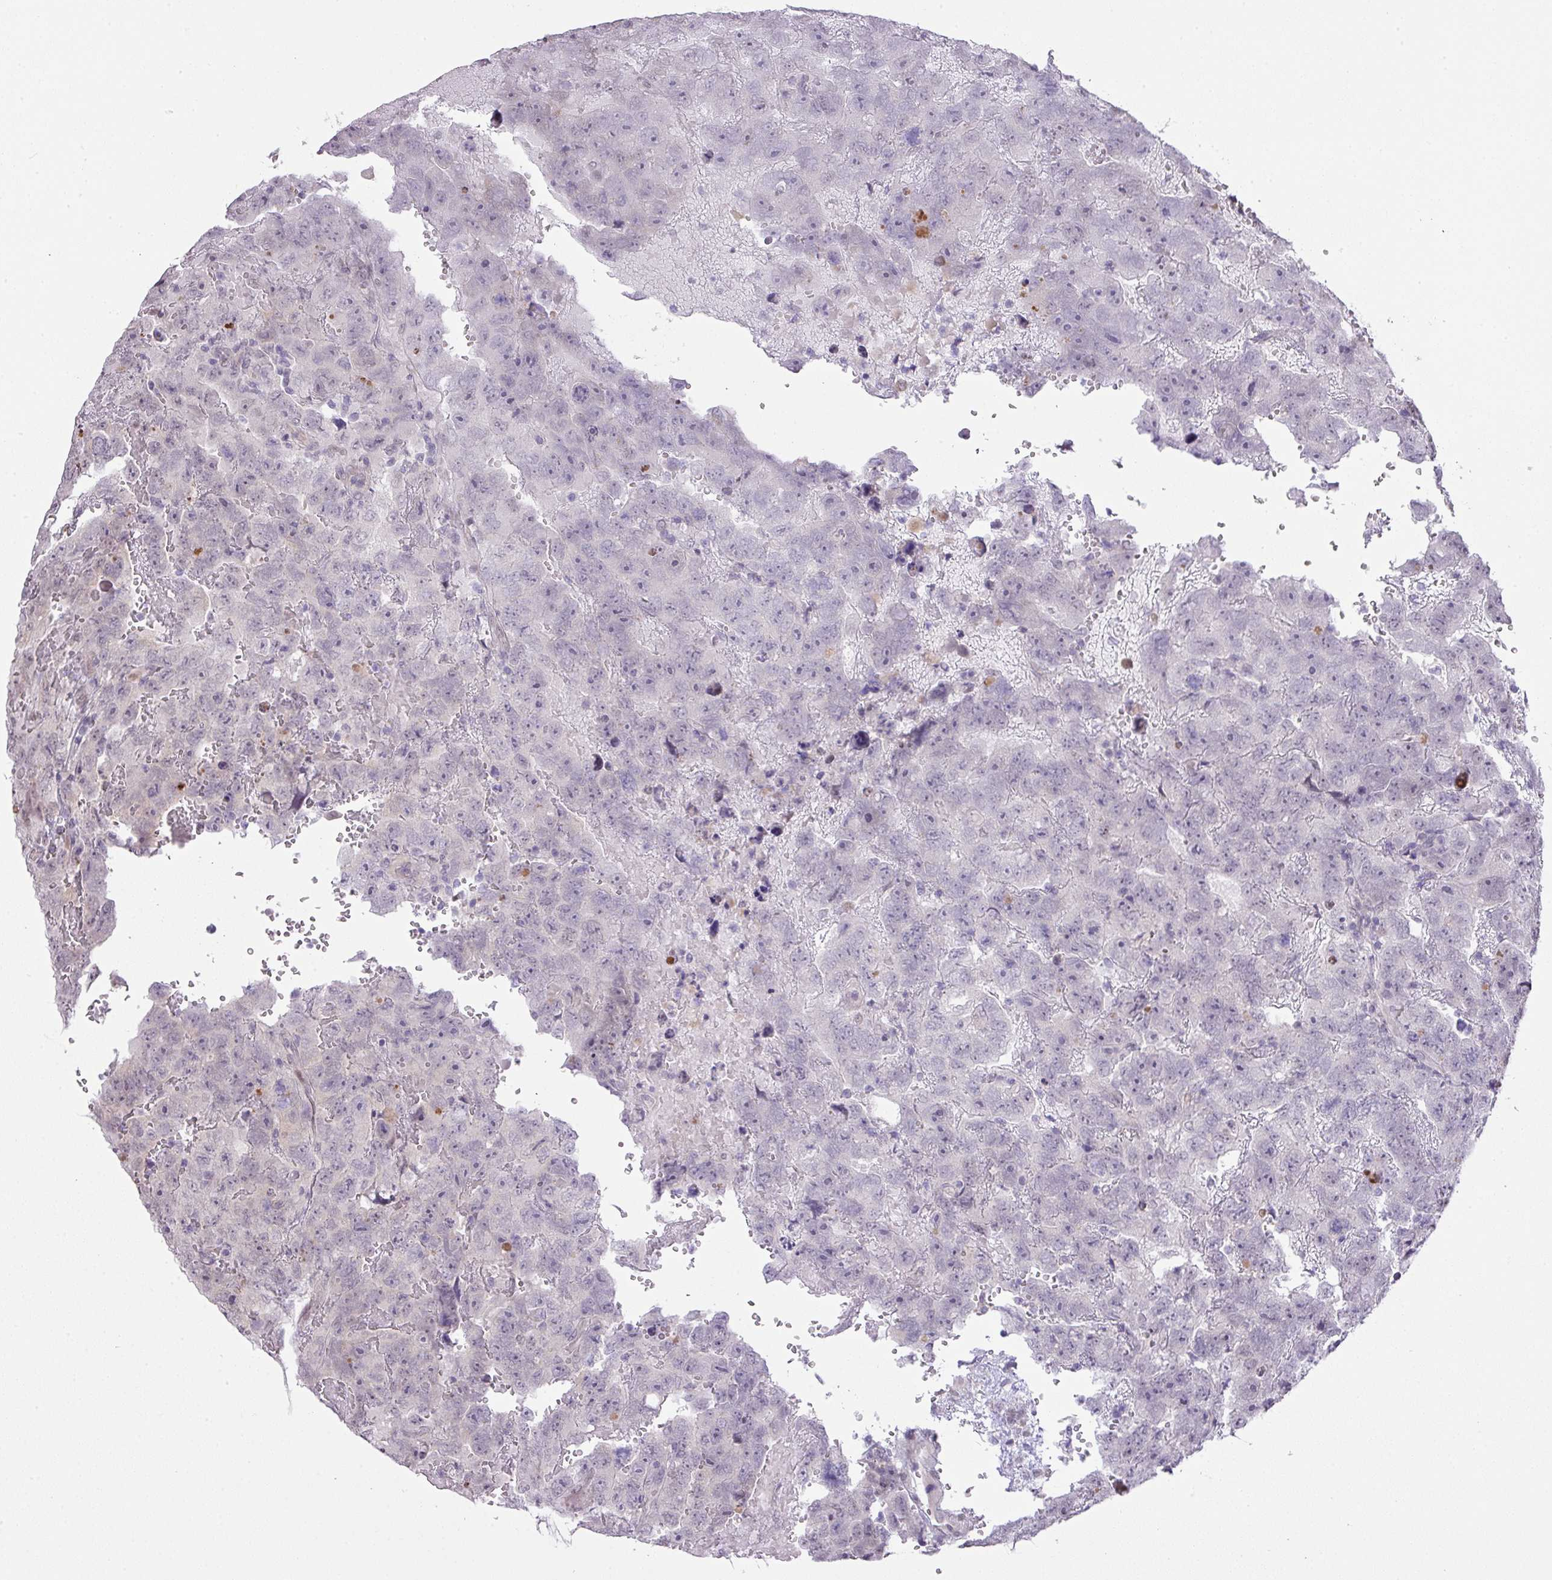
{"staining": {"intensity": "negative", "quantity": "none", "location": "none"}, "tissue": "testis cancer", "cell_type": "Tumor cells", "image_type": "cancer", "snomed": [{"axis": "morphology", "description": "Carcinoma, Embryonal, NOS"}, {"axis": "topography", "description": "Testis"}], "caption": "Human testis cancer (embryonal carcinoma) stained for a protein using IHC exhibits no expression in tumor cells.", "gene": "ANKRD13B", "patient": {"sex": "male", "age": 45}}